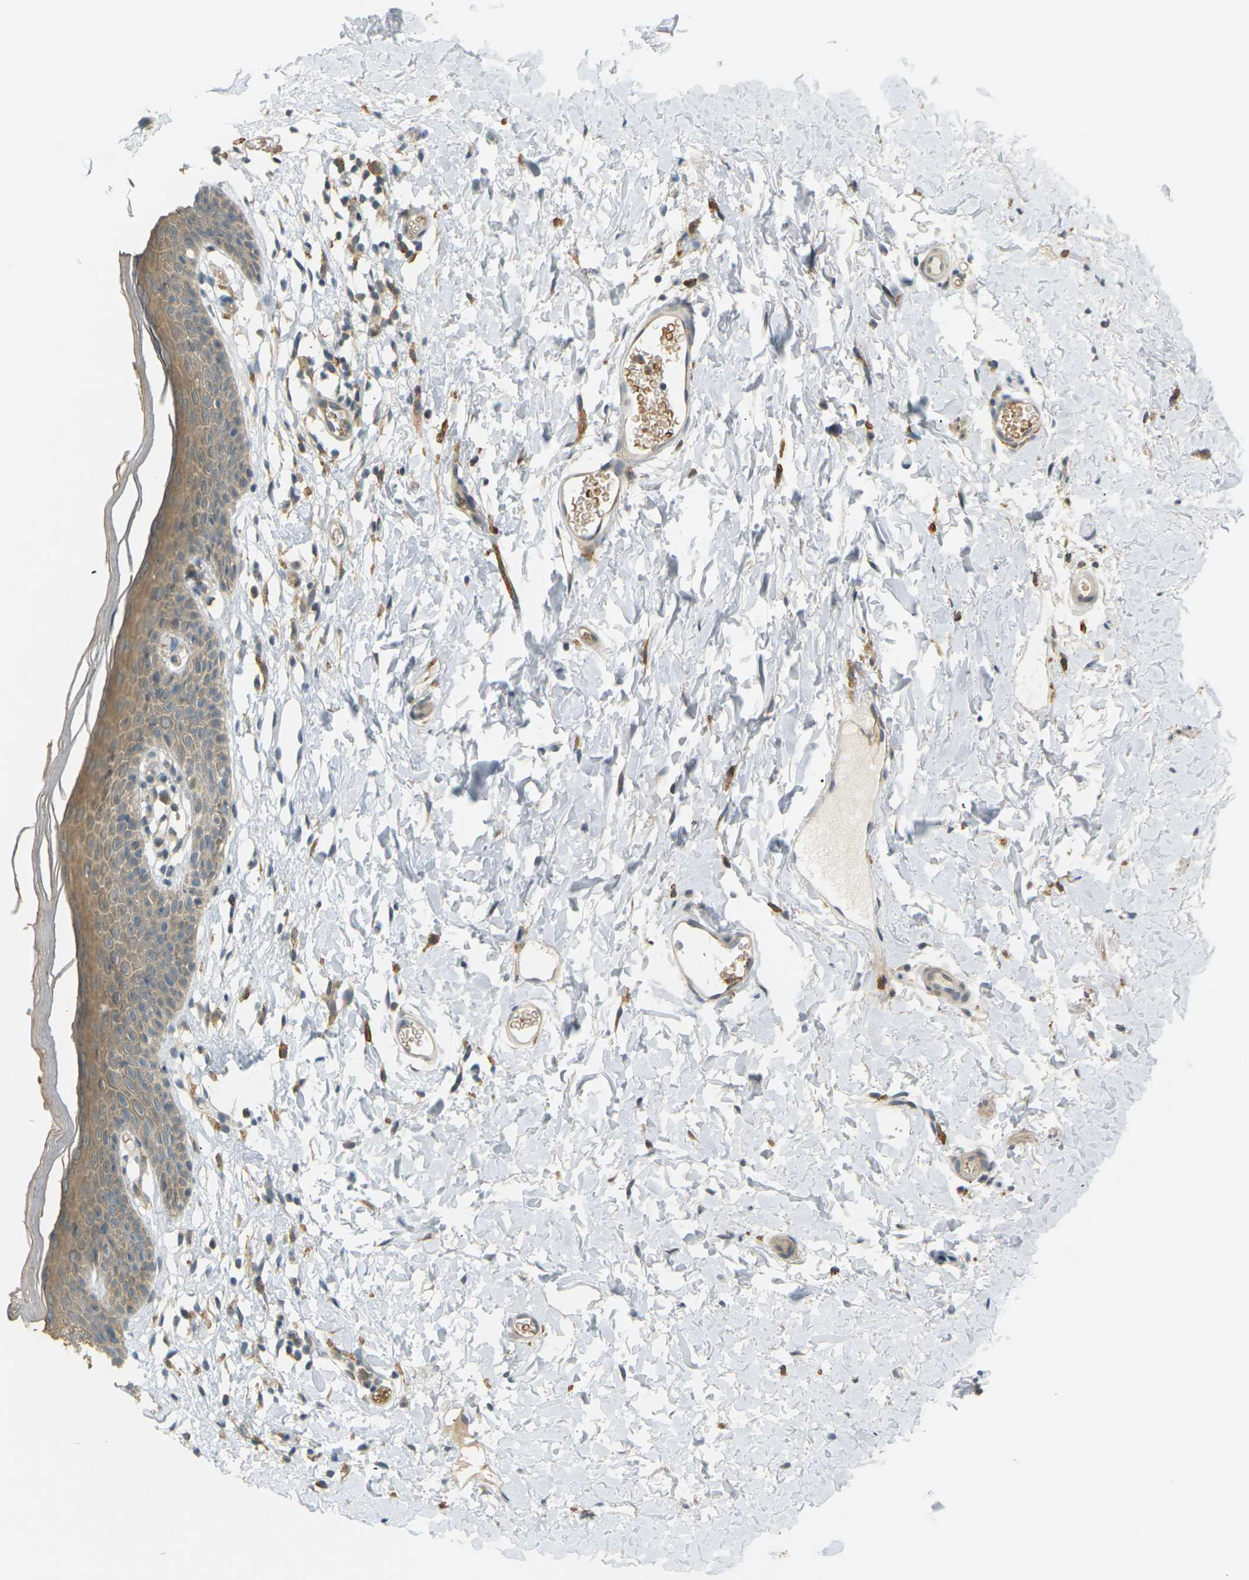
{"staining": {"intensity": "moderate", "quantity": ">75%", "location": "cytoplasmic/membranous"}, "tissue": "skin", "cell_type": "Epidermal cells", "image_type": "normal", "snomed": [{"axis": "morphology", "description": "Normal tissue, NOS"}, {"axis": "topography", "description": "Adipose tissue"}, {"axis": "topography", "description": "Vascular tissue"}, {"axis": "topography", "description": "Anal"}, {"axis": "topography", "description": "Peripheral nerve tissue"}], "caption": "Immunohistochemistry histopathology image of benign skin stained for a protein (brown), which reveals medium levels of moderate cytoplasmic/membranous staining in about >75% of epidermal cells.", "gene": "SOCS6", "patient": {"sex": "female", "age": 54}}